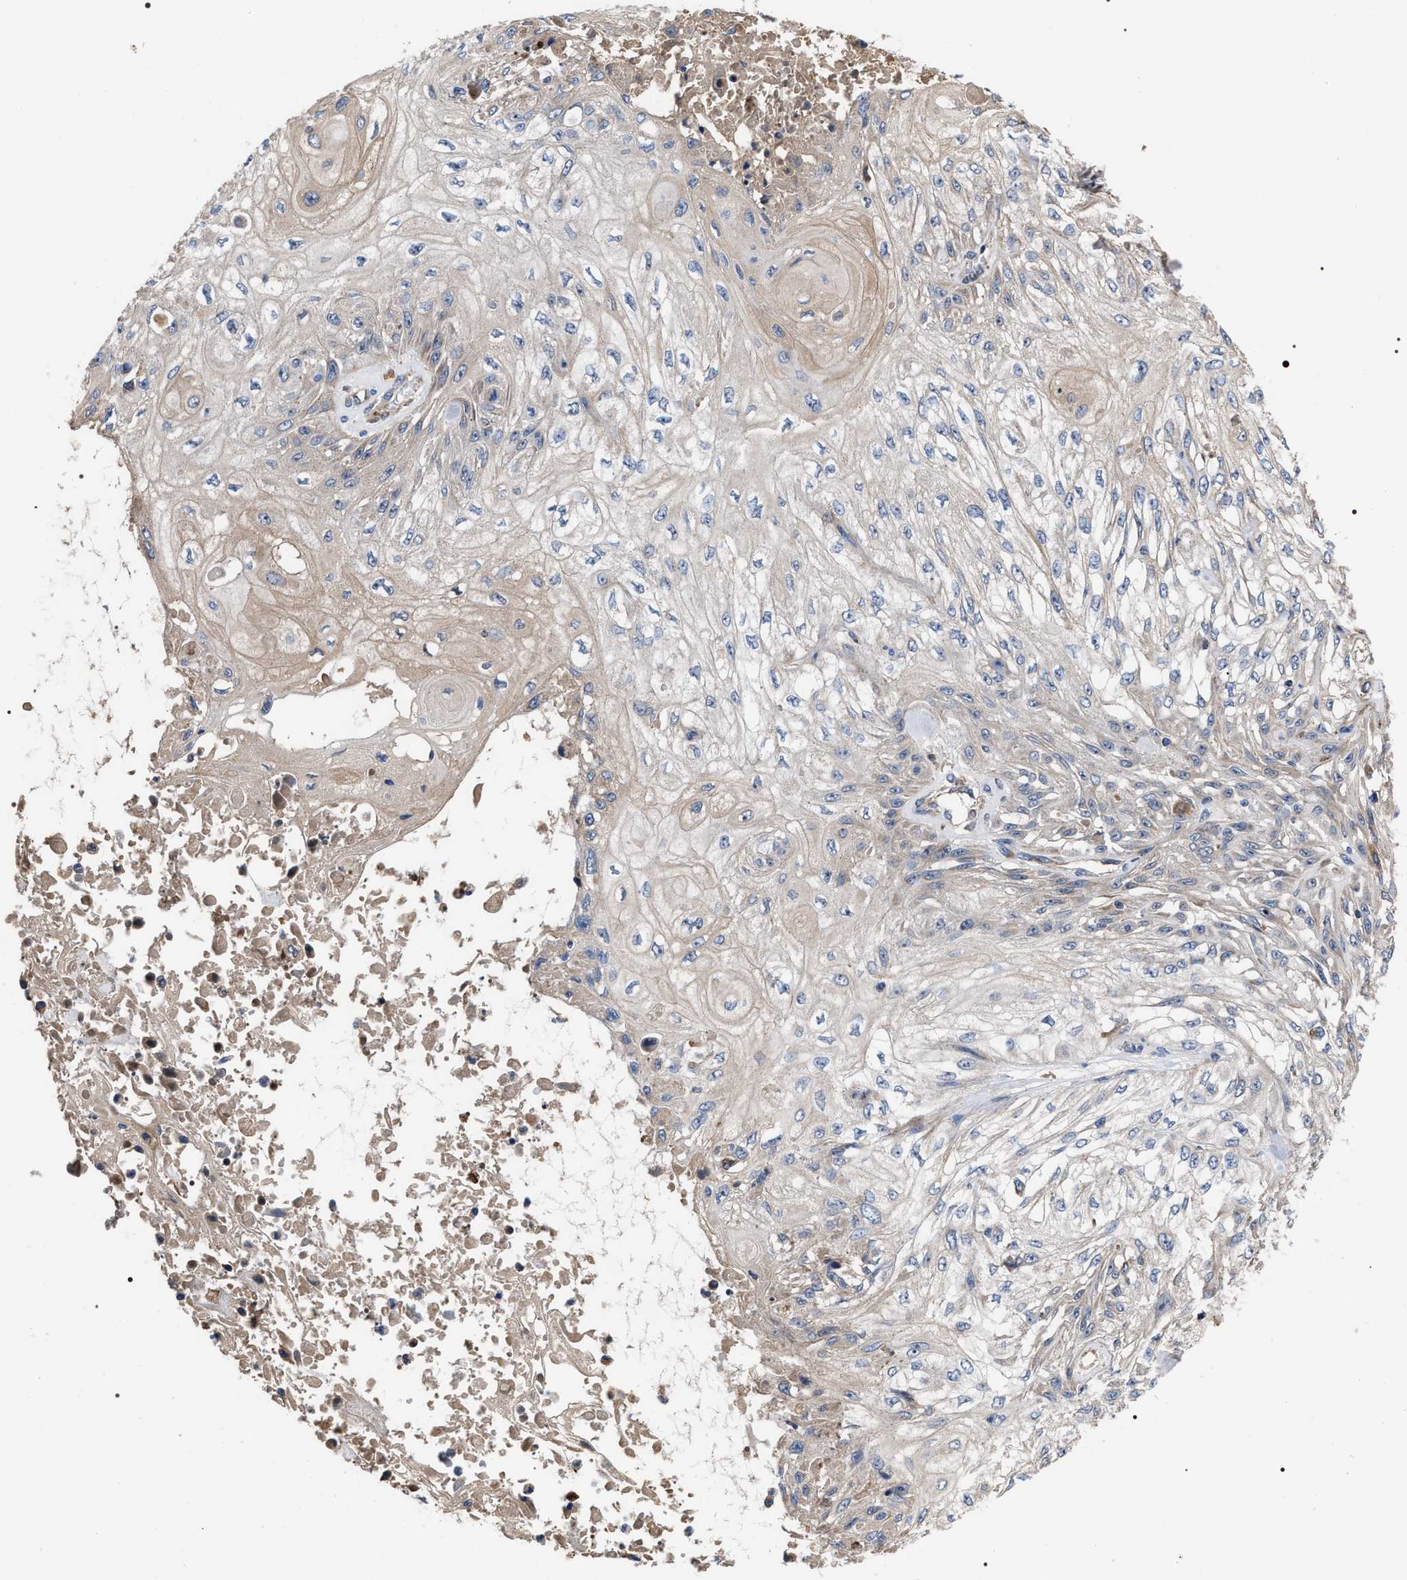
{"staining": {"intensity": "weak", "quantity": "25%-75%", "location": "cytoplasmic/membranous"}, "tissue": "skin cancer", "cell_type": "Tumor cells", "image_type": "cancer", "snomed": [{"axis": "morphology", "description": "Squamous cell carcinoma, NOS"}, {"axis": "morphology", "description": "Squamous cell carcinoma, metastatic, NOS"}, {"axis": "topography", "description": "Skin"}, {"axis": "topography", "description": "Lymph node"}], "caption": "Skin cancer was stained to show a protein in brown. There is low levels of weak cytoplasmic/membranous expression in approximately 25%-75% of tumor cells.", "gene": "MACC1", "patient": {"sex": "male", "age": 75}}